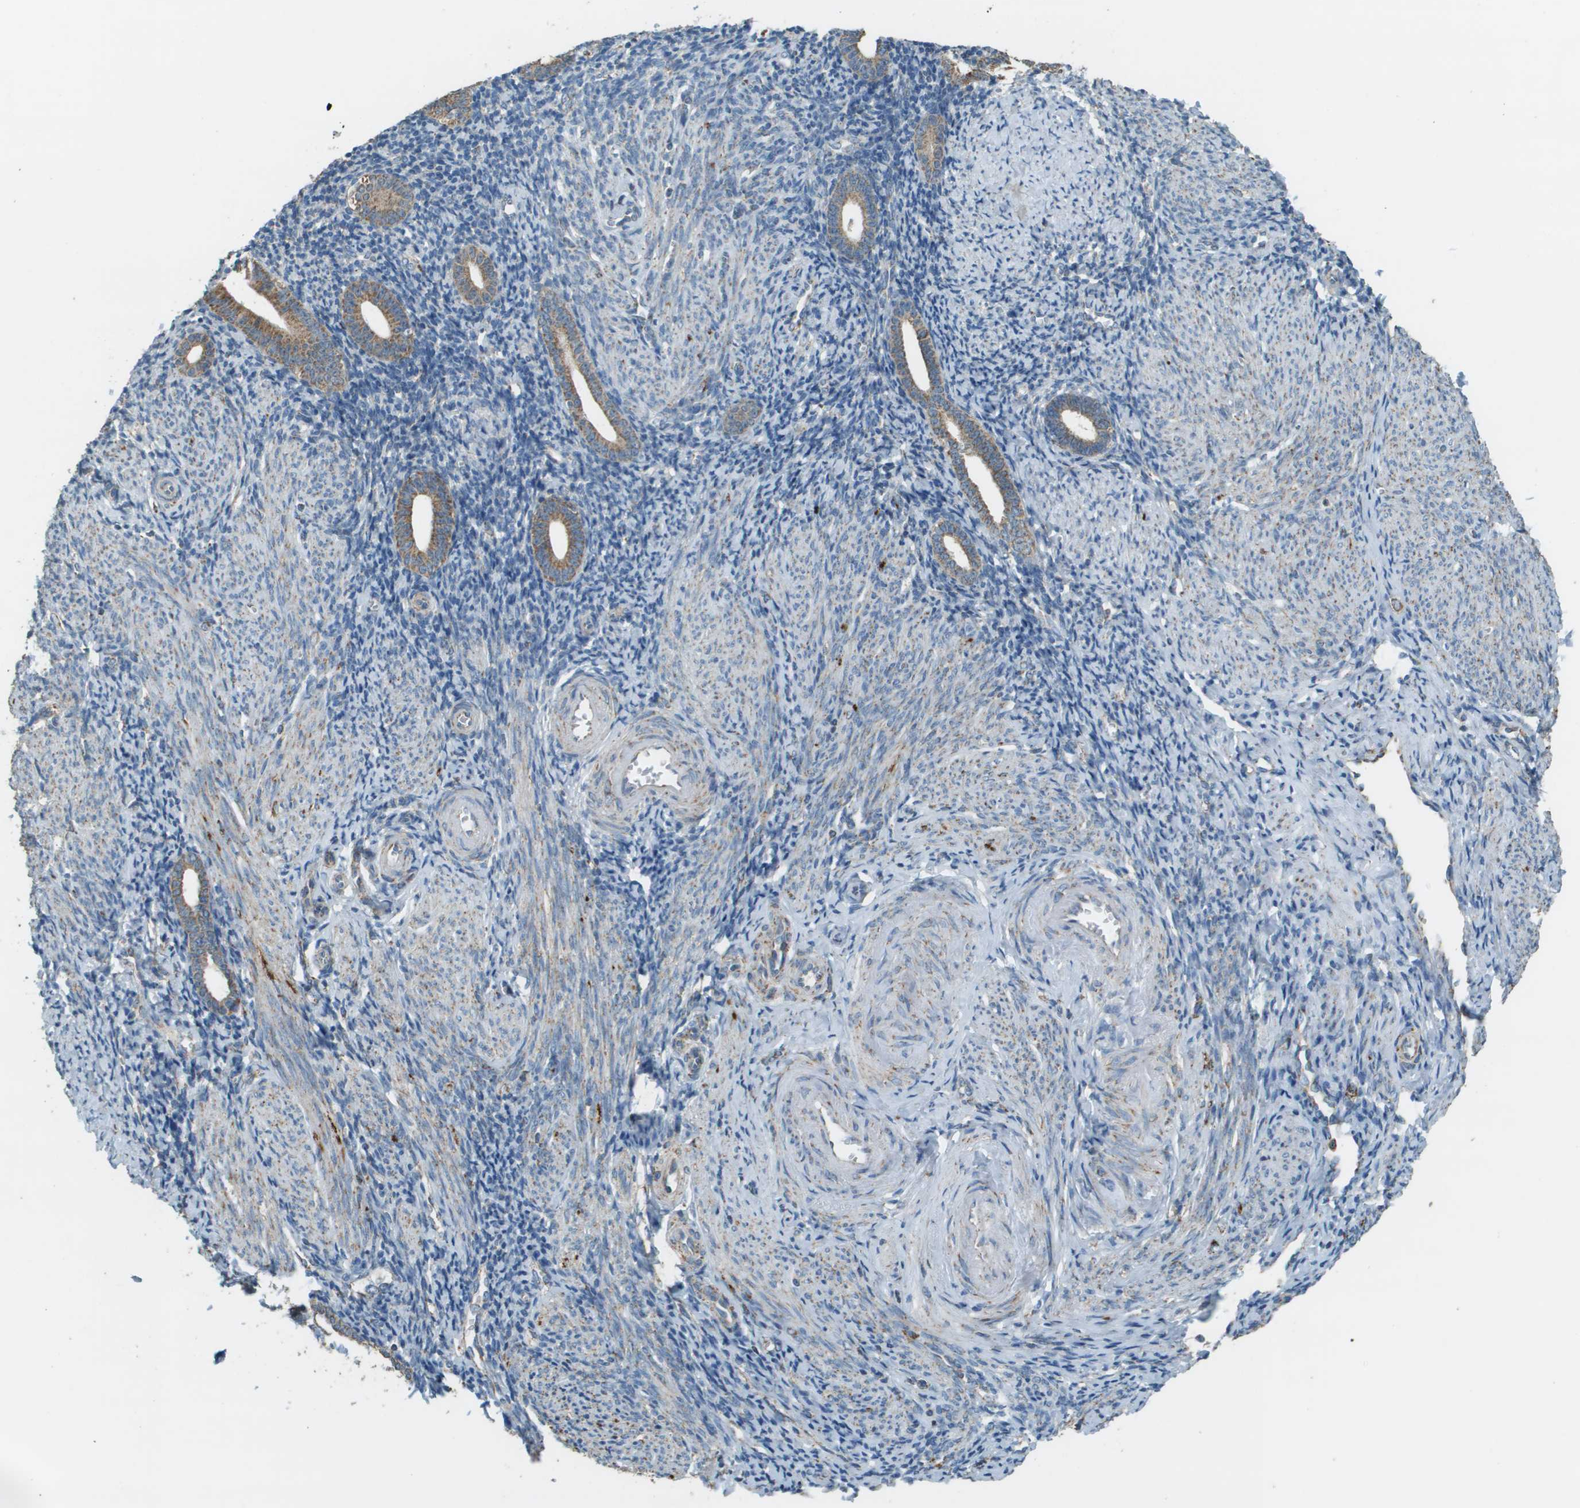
{"staining": {"intensity": "negative", "quantity": "none", "location": "none"}, "tissue": "endometrium", "cell_type": "Cells in endometrial stroma", "image_type": "normal", "snomed": [{"axis": "morphology", "description": "Normal tissue, NOS"}, {"axis": "topography", "description": "Endometrium"}], "caption": "High power microscopy photomicrograph of an immunohistochemistry photomicrograph of benign endometrium, revealing no significant positivity in cells in endometrial stroma.", "gene": "FH", "patient": {"sex": "female", "age": 50}}